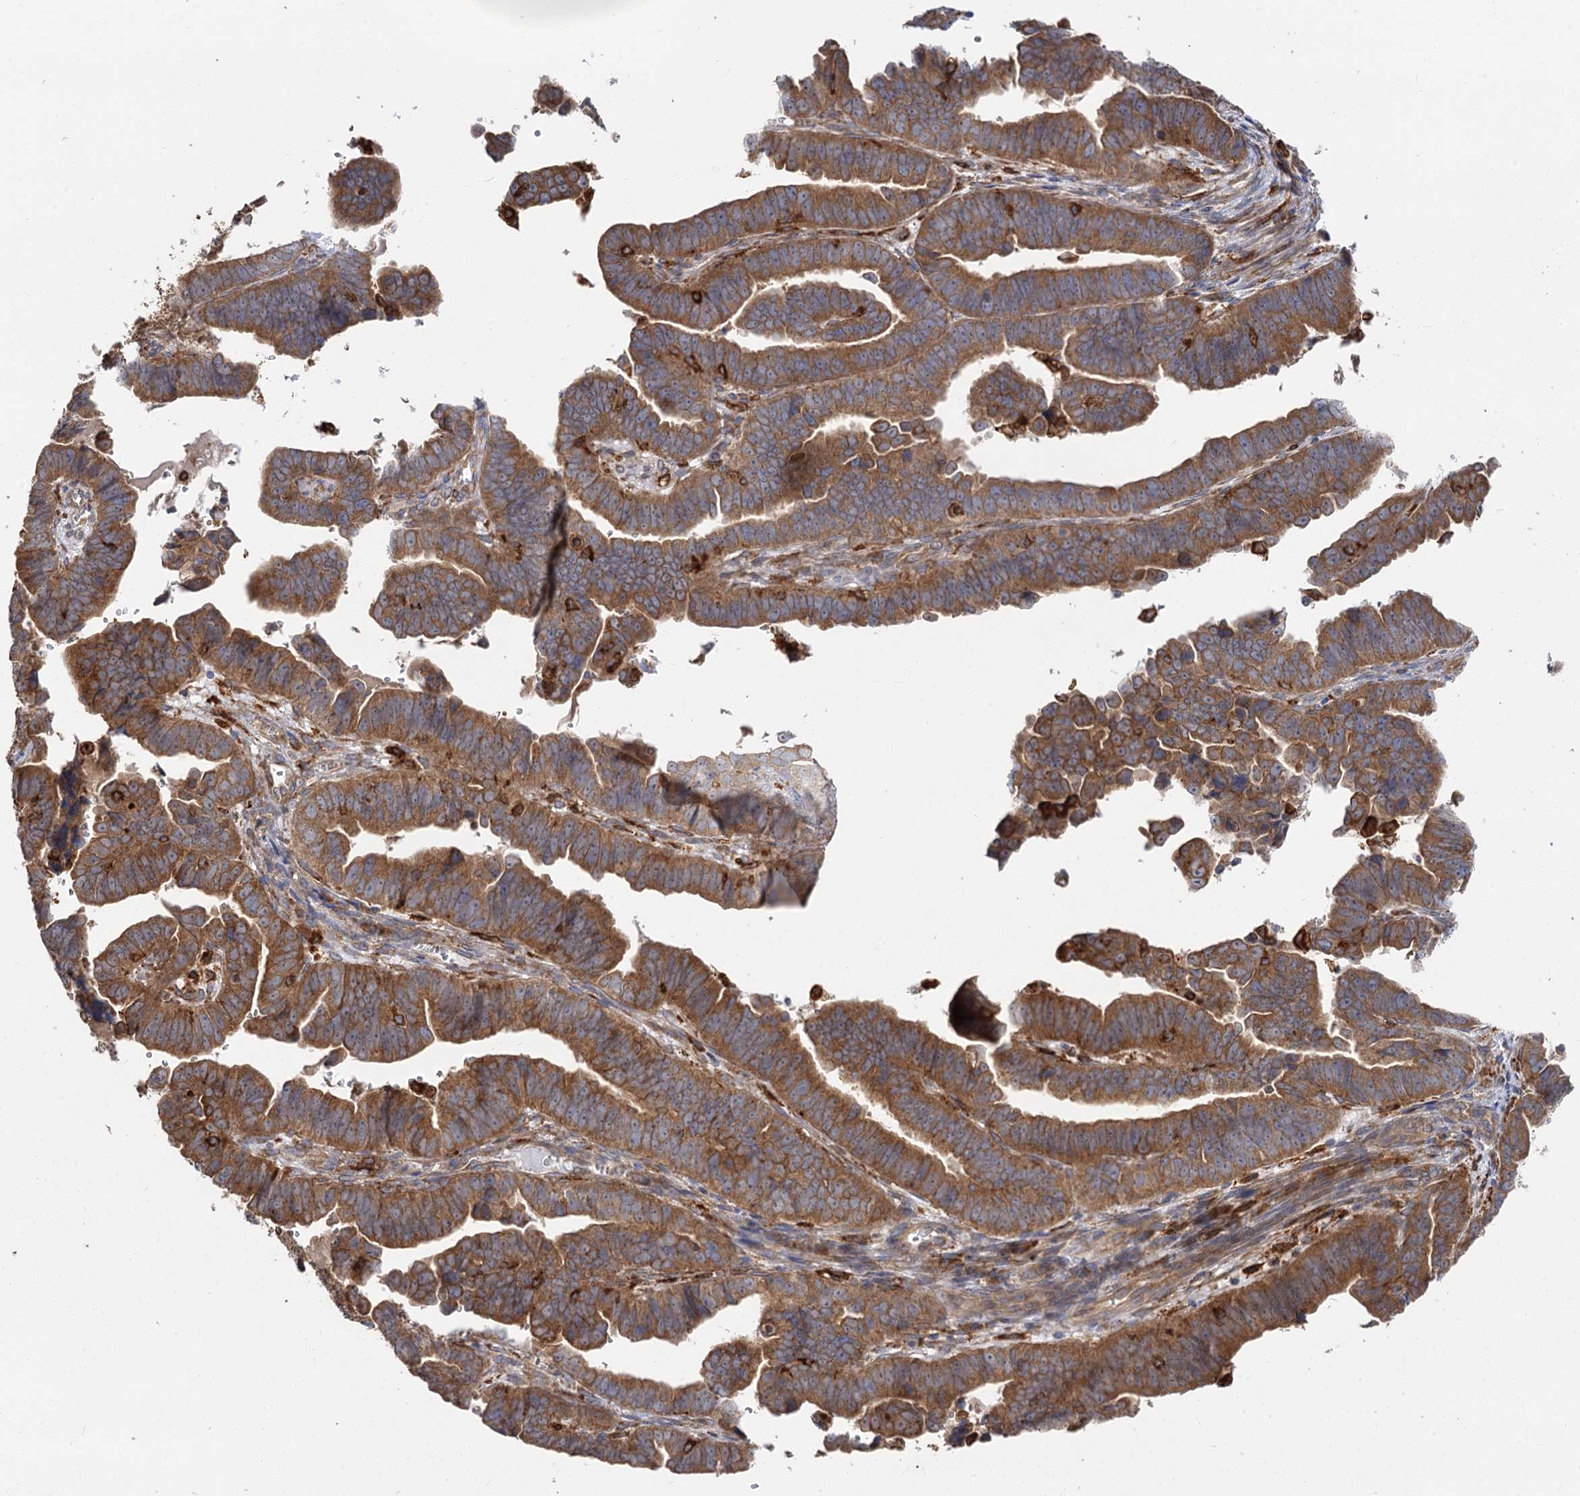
{"staining": {"intensity": "strong", "quantity": ">75%", "location": "cytoplasmic/membranous"}, "tissue": "endometrial cancer", "cell_type": "Tumor cells", "image_type": "cancer", "snomed": [{"axis": "morphology", "description": "Adenocarcinoma, NOS"}, {"axis": "topography", "description": "Endometrium"}], "caption": "Strong cytoplasmic/membranous protein expression is identified in about >75% of tumor cells in endometrial adenocarcinoma.", "gene": "PPIP5K2", "patient": {"sex": "female", "age": 75}}